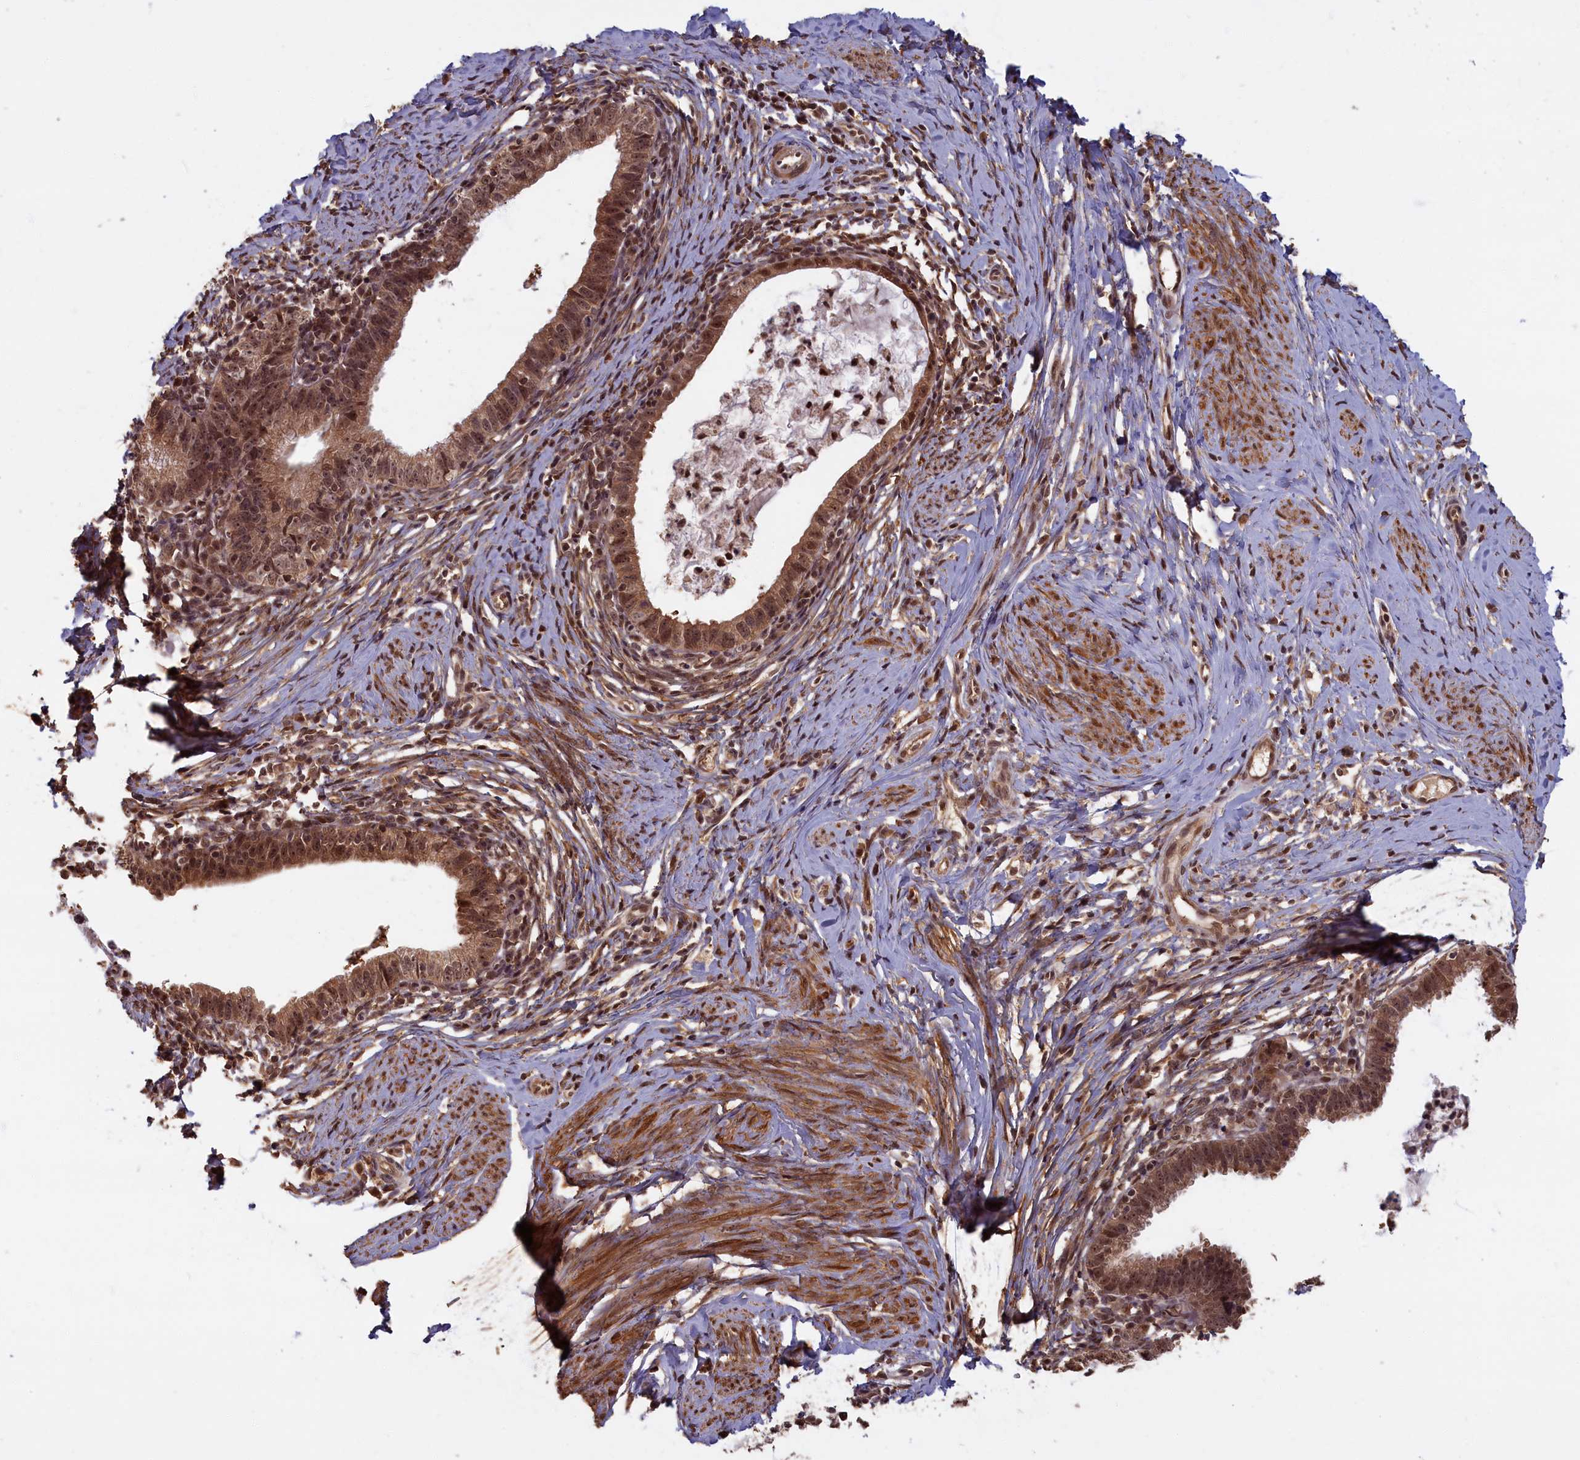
{"staining": {"intensity": "moderate", "quantity": ">75%", "location": "cytoplasmic/membranous,nuclear"}, "tissue": "cervical cancer", "cell_type": "Tumor cells", "image_type": "cancer", "snomed": [{"axis": "morphology", "description": "Adenocarcinoma, NOS"}, {"axis": "topography", "description": "Cervix"}], "caption": "This is a micrograph of immunohistochemistry (IHC) staining of cervical cancer (adenocarcinoma), which shows moderate staining in the cytoplasmic/membranous and nuclear of tumor cells.", "gene": "HIF3A", "patient": {"sex": "female", "age": 36}}